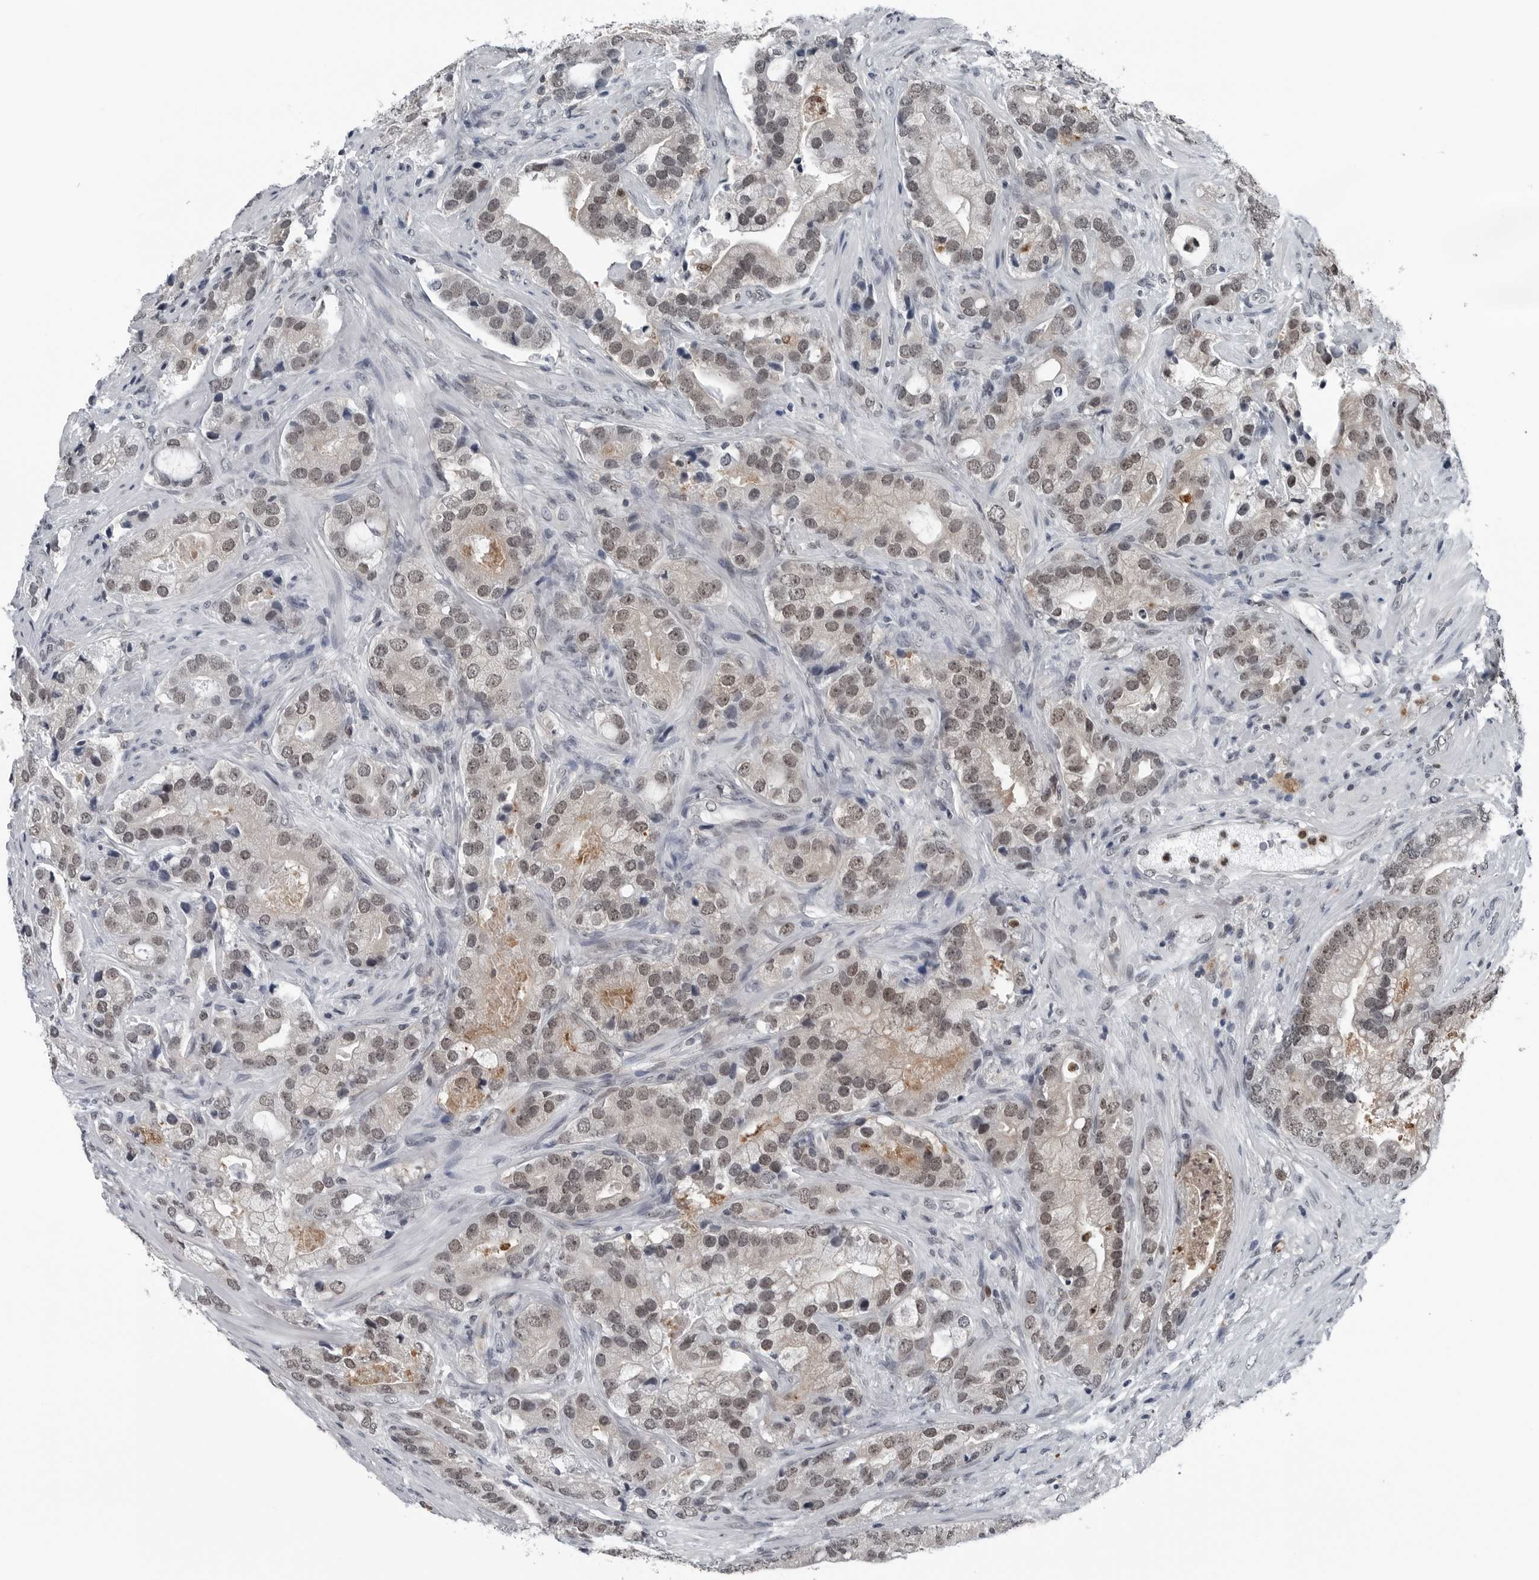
{"staining": {"intensity": "moderate", "quantity": "25%-75%", "location": "nuclear"}, "tissue": "prostate cancer", "cell_type": "Tumor cells", "image_type": "cancer", "snomed": [{"axis": "morphology", "description": "Adenocarcinoma, High grade"}, {"axis": "topography", "description": "Prostate"}], "caption": "The photomicrograph shows immunohistochemical staining of prostate high-grade adenocarcinoma. There is moderate nuclear expression is appreciated in approximately 25%-75% of tumor cells. Using DAB (3,3'-diaminobenzidine) (brown) and hematoxylin (blue) stains, captured at high magnification using brightfield microscopy.", "gene": "AKR1A1", "patient": {"sex": "male", "age": 70}}